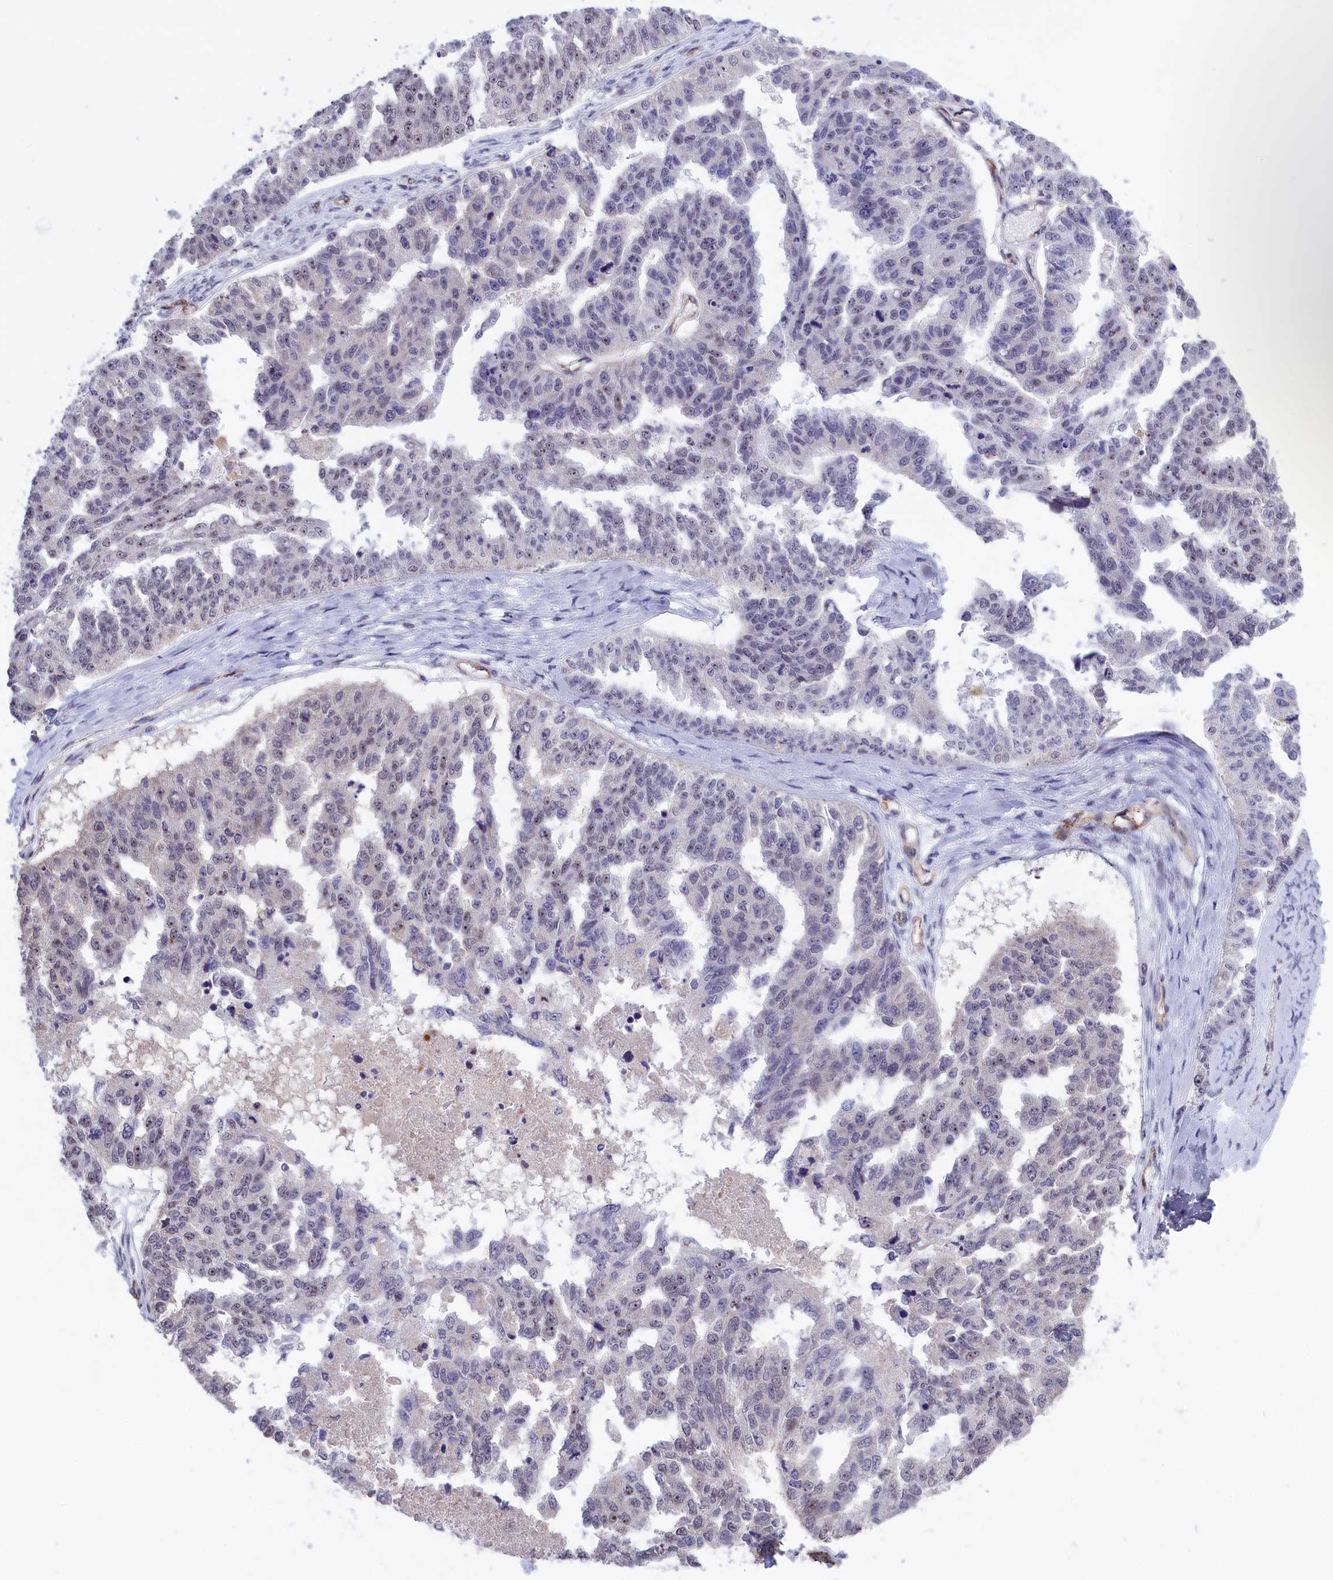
{"staining": {"intensity": "weak", "quantity": "<25%", "location": "nuclear"}, "tissue": "ovarian cancer", "cell_type": "Tumor cells", "image_type": "cancer", "snomed": [{"axis": "morphology", "description": "Cystadenocarcinoma, serous, NOS"}, {"axis": "topography", "description": "Ovary"}], "caption": "Serous cystadenocarcinoma (ovarian) was stained to show a protein in brown. There is no significant expression in tumor cells.", "gene": "MPND", "patient": {"sex": "female", "age": 58}}